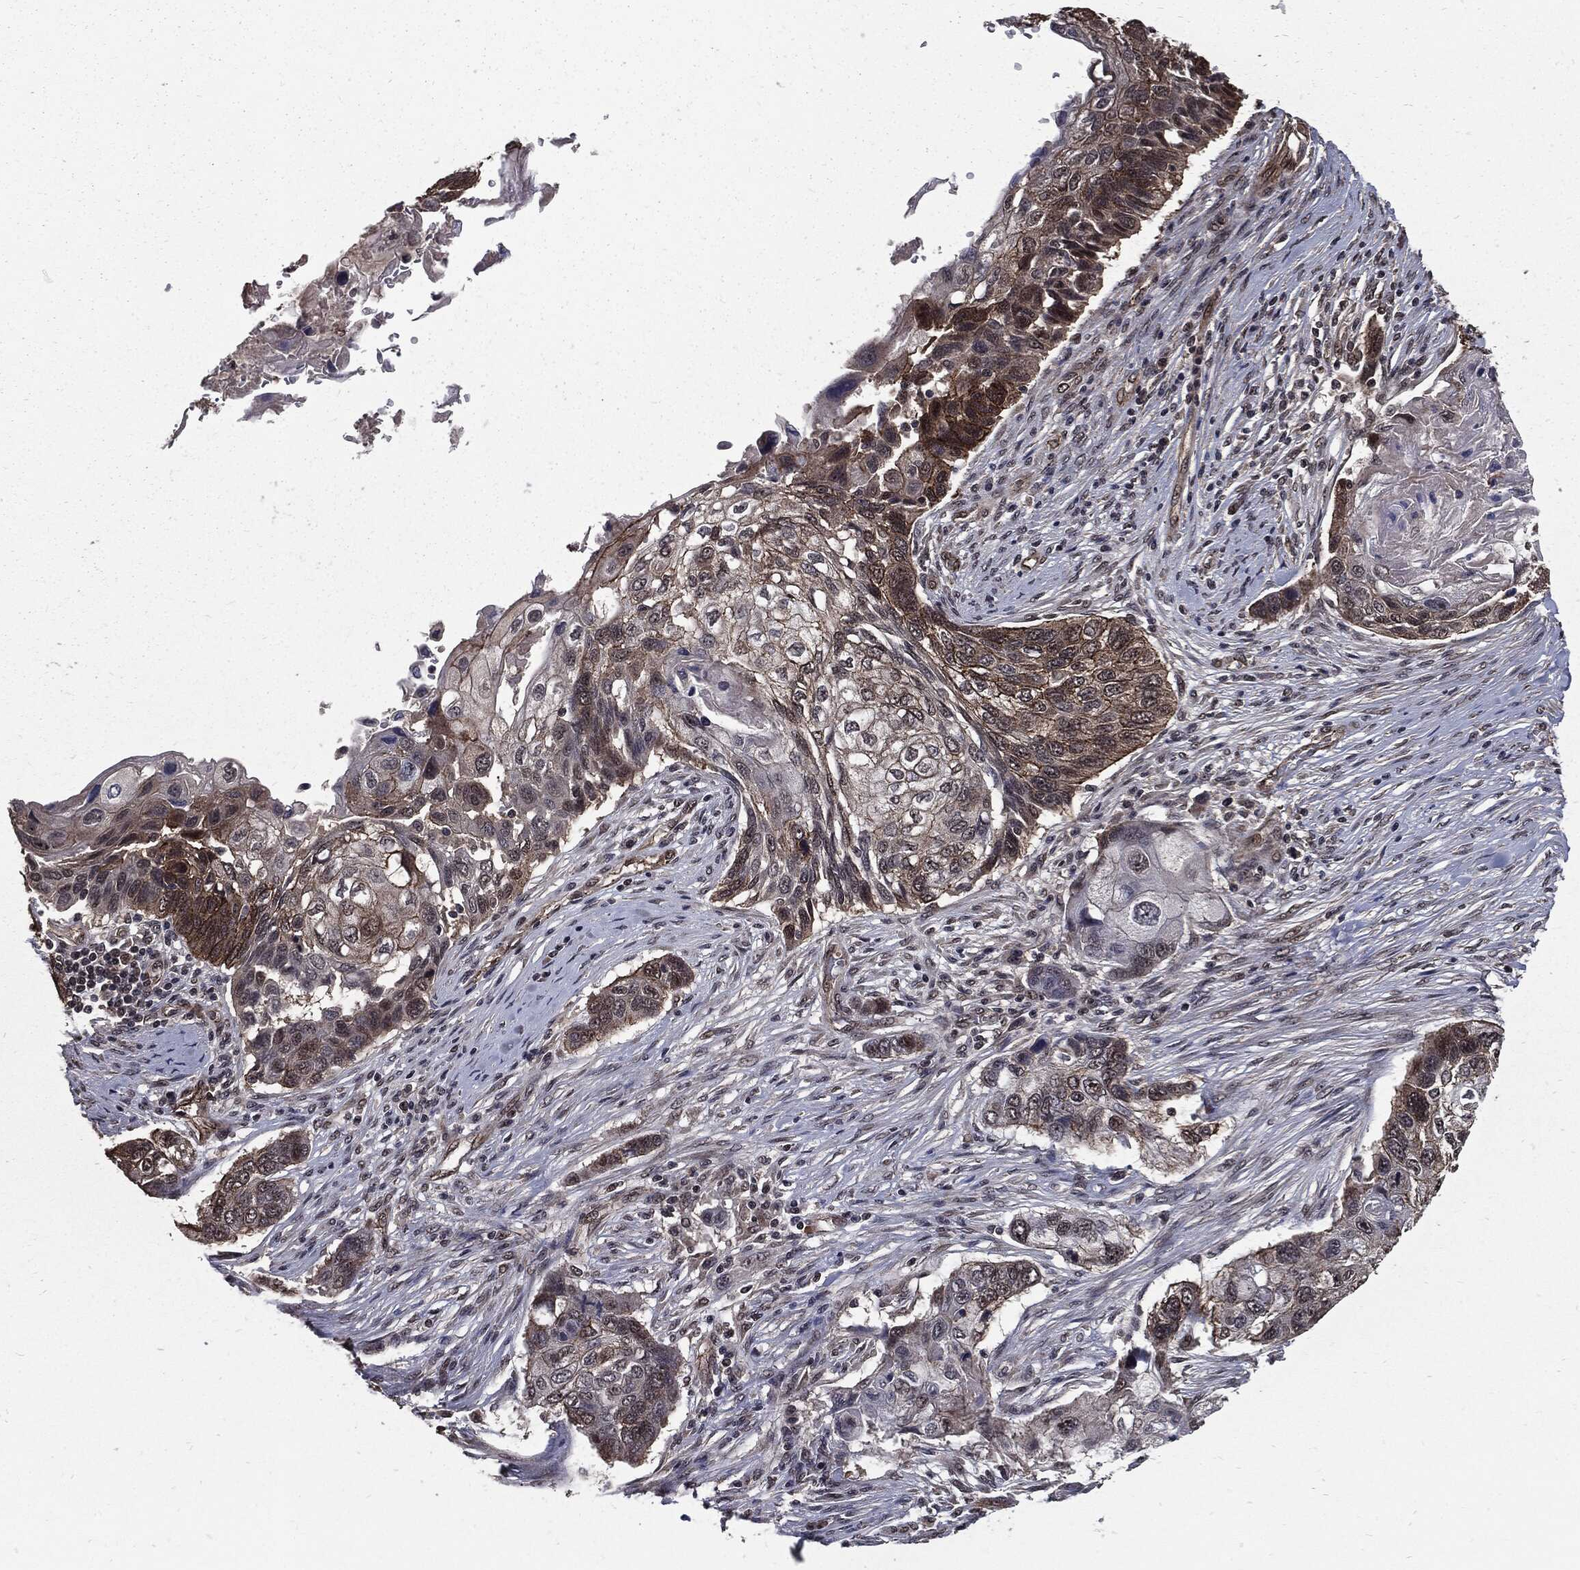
{"staining": {"intensity": "moderate", "quantity": "25%-75%", "location": "cytoplasmic/membranous"}, "tissue": "lung cancer", "cell_type": "Tumor cells", "image_type": "cancer", "snomed": [{"axis": "morphology", "description": "Normal tissue, NOS"}, {"axis": "morphology", "description": "Squamous cell carcinoma, NOS"}, {"axis": "topography", "description": "Bronchus"}, {"axis": "topography", "description": "Lung"}], "caption": "Immunohistochemistry (IHC) photomicrograph of neoplastic tissue: human lung squamous cell carcinoma stained using immunohistochemistry (IHC) shows medium levels of moderate protein expression localized specifically in the cytoplasmic/membranous of tumor cells, appearing as a cytoplasmic/membranous brown color.", "gene": "PTPA", "patient": {"sex": "male", "age": 69}}